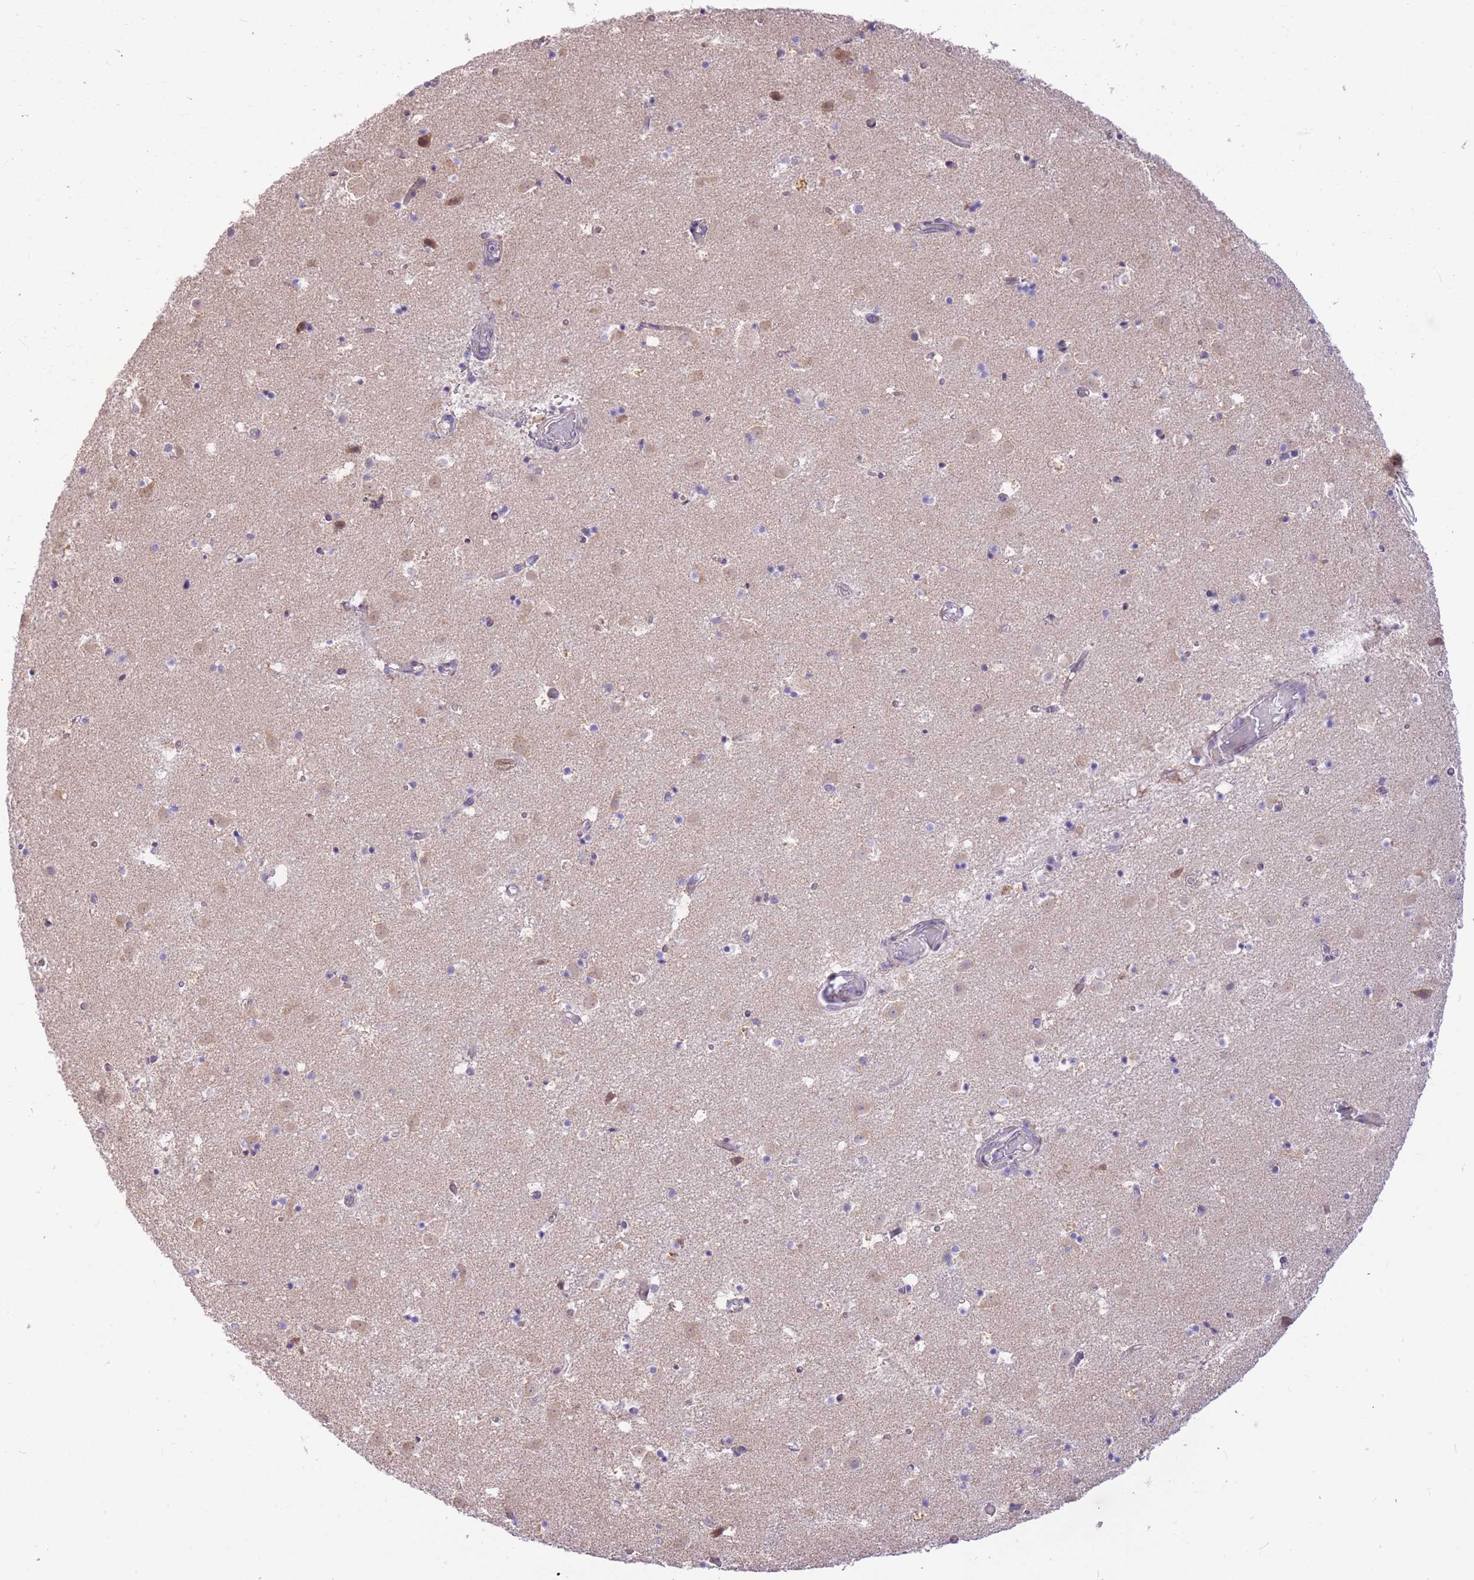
{"staining": {"intensity": "moderate", "quantity": "<25%", "location": "cytoplasmic/membranous"}, "tissue": "caudate", "cell_type": "Glial cells", "image_type": "normal", "snomed": [{"axis": "morphology", "description": "Normal tissue, NOS"}, {"axis": "topography", "description": "Lateral ventricle wall"}], "caption": "Immunohistochemistry photomicrograph of unremarkable caudate: caudate stained using immunohistochemistry exhibits low levels of moderate protein expression localized specifically in the cytoplasmic/membranous of glial cells, appearing as a cytoplasmic/membranous brown color.", "gene": "TOPAZ1", "patient": {"sex": "male", "age": 25}}